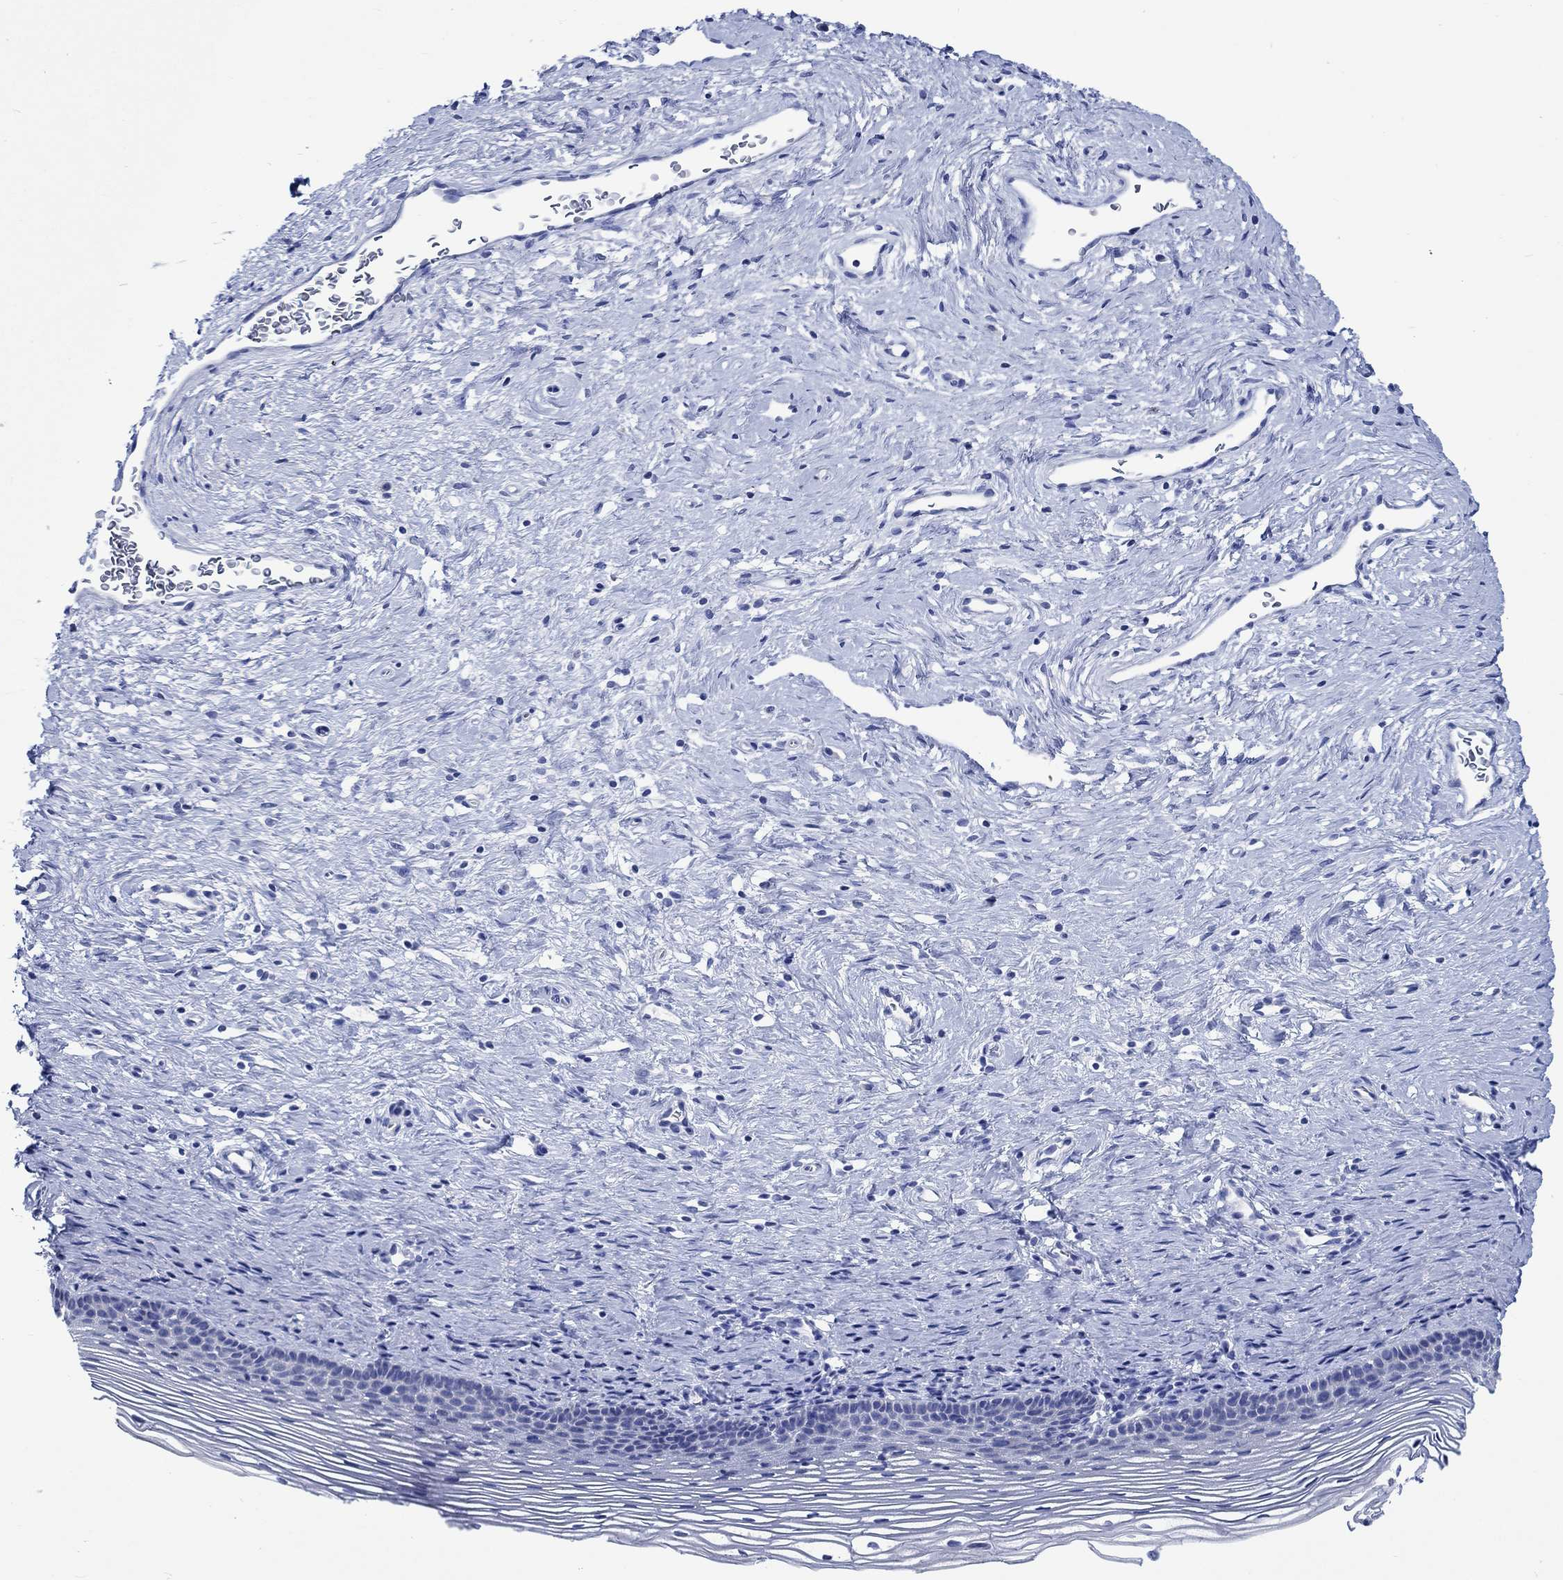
{"staining": {"intensity": "negative", "quantity": "none", "location": "none"}, "tissue": "cervix", "cell_type": "Glandular cells", "image_type": "normal", "snomed": [{"axis": "morphology", "description": "Normal tissue, NOS"}, {"axis": "topography", "description": "Cervix"}], "caption": "Immunohistochemical staining of unremarkable cervix shows no significant staining in glandular cells.", "gene": "PTPRN2", "patient": {"sex": "female", "age": 39}}